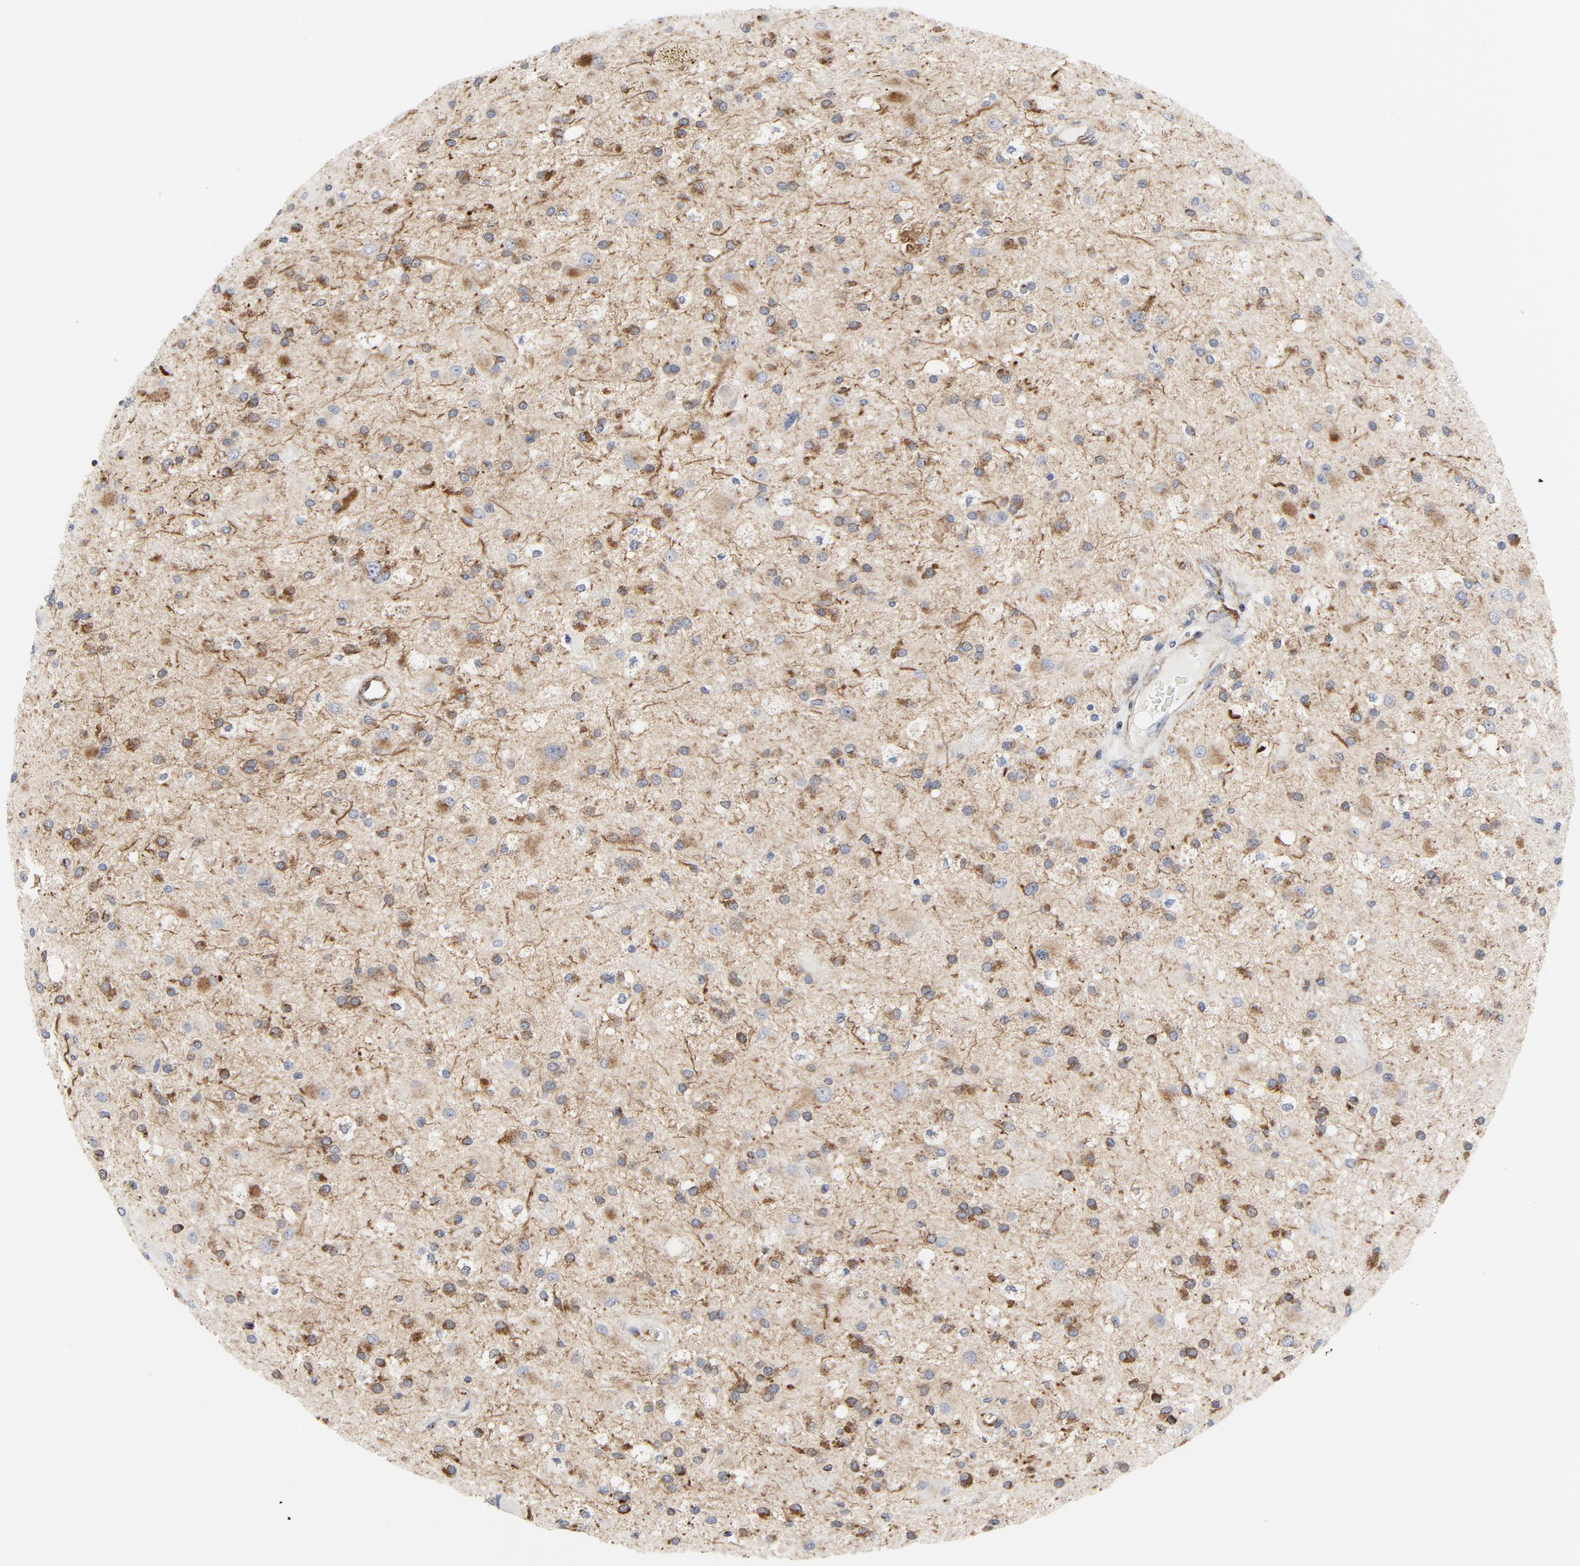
{"staining": {"intensity": "weak", "quantity": "<25%", "location": "cytoplasmic/membranous"}, "tissue": "glioma", "cell_type": "Tumor cells", "image_type": "cancer", "snomed": [{"axis": "morphology", "description": "Glioma, malignant, Low grade"}, {"axis": "topography", "description": "Brain"}], "caption": "The image demonstrates no significant expression in tumor cells of malignant low-grade glioma.", "gene": "TUBB1", "patient": {"sex": "male", "age": 58}}